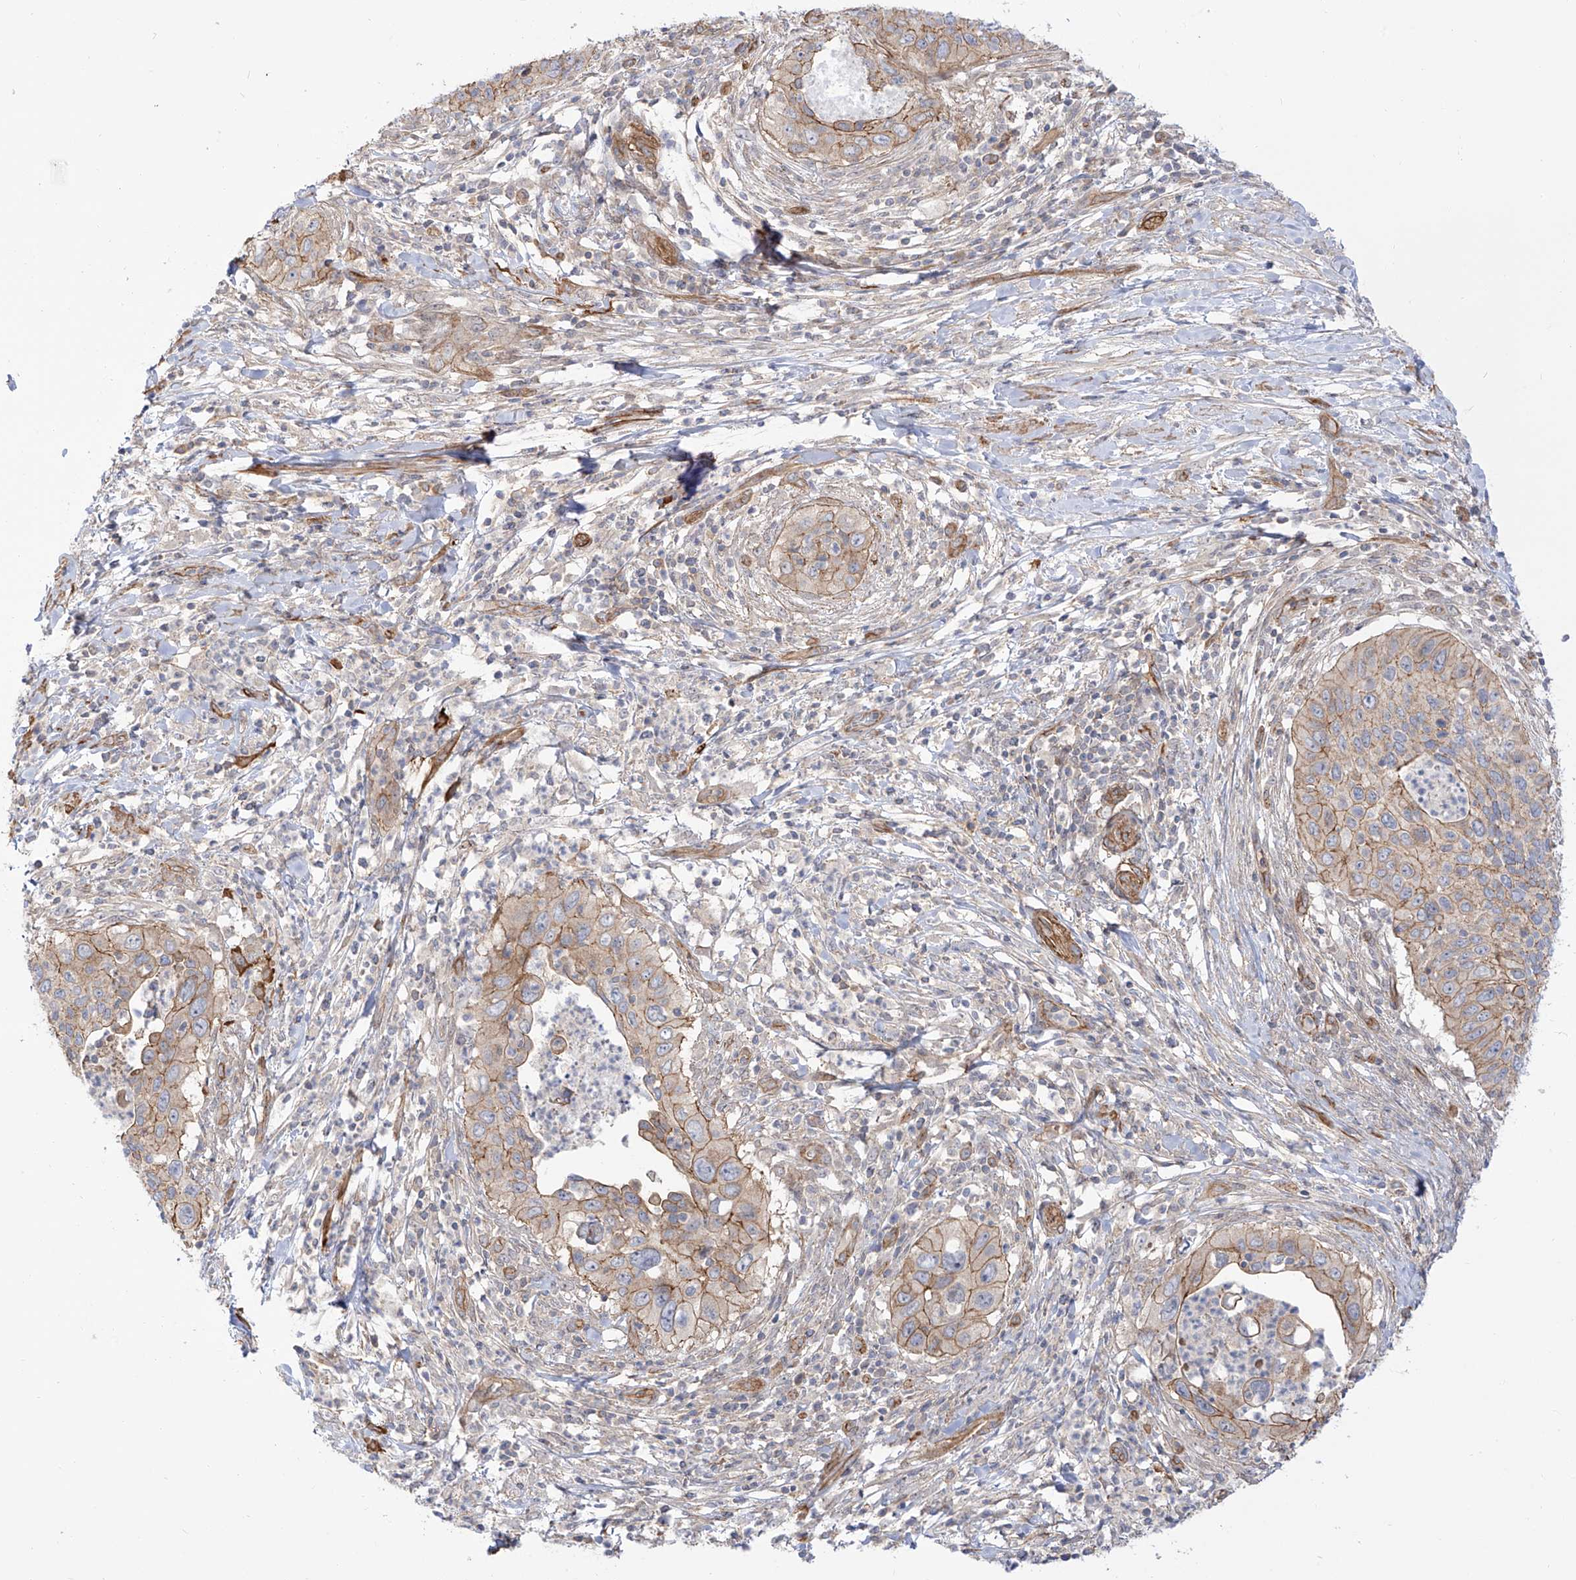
{"staining": {"intensity": "moderate", "quantity": "25%-75%", "location": "cytoplasmic/membranous"}, "tissue": "cervical cancer", "cell_type": "Tumor cells", "image_type": "cancer", "snomed": [{"axis": "morphology", "description": "Squamous cell carcinoma, NOS"}, {"axis": "topography", "description": "Cervix"}], "caption": "Immunohistochemical staining of squamous cell carcinoma (cervical) reveals medium levels of moderate cytoplasmic/membranous expression in about 25%-75% of tumor cells.", "gene": "ZNF180", "patient": {"sex": "female", "age": 38}}